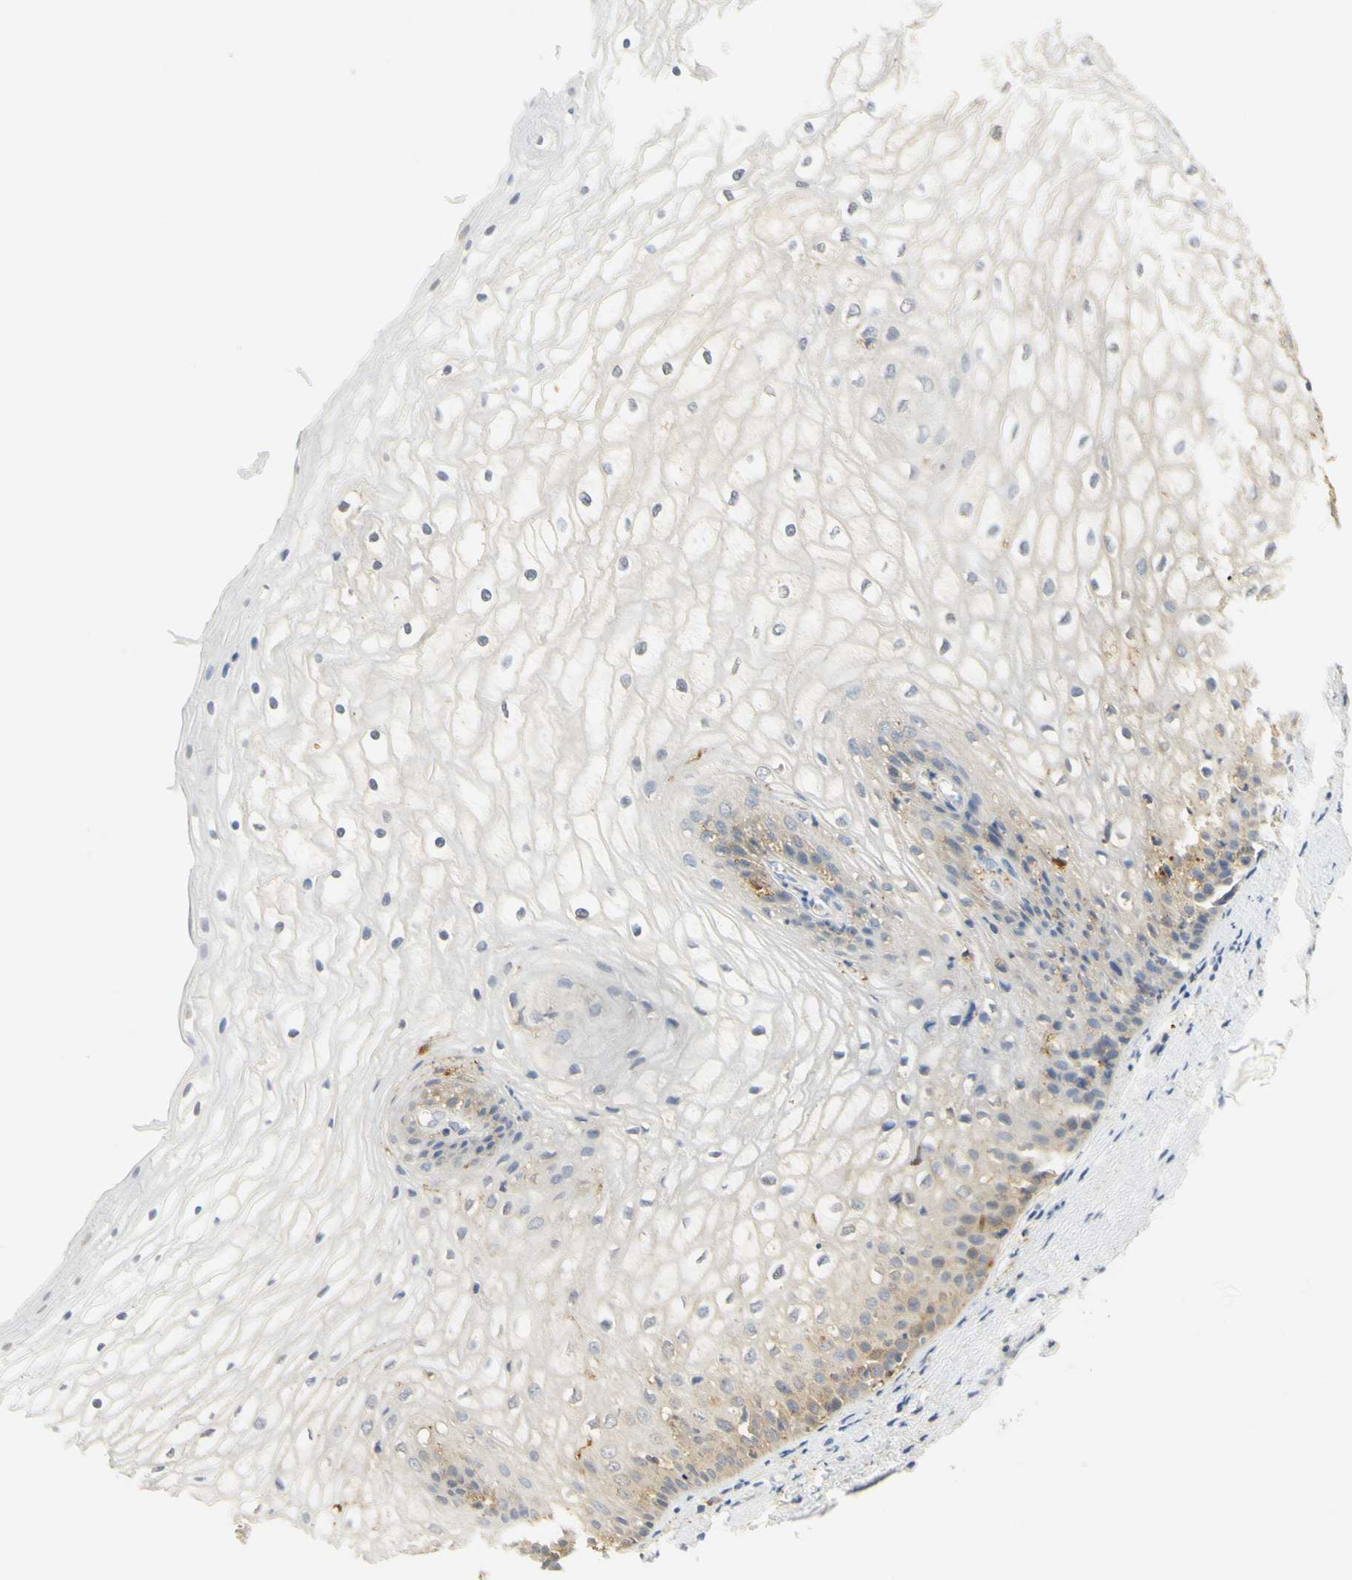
{"staining": {"intensity": "moderate", "quantity": "<25%", "location": "cytoplasmic/membranous"}, "tissue": "vagina", "cell_type": "Squamous epithelial cells", "image_type": "normal", "snomed": [{"axis": "morphology", "description": "Normal tissue, NOS"}, {"axis": "topography", "description": "Vagina"}], "caption": "An IHC photomicrograph of normal tissue is shown. Protein staining in brown labels moderate cytoplasmic/membranous positivity in vagina within squamous epithelial cells.", "gene": "PAK1", "patient": {"sex": "female", "age": 34}}